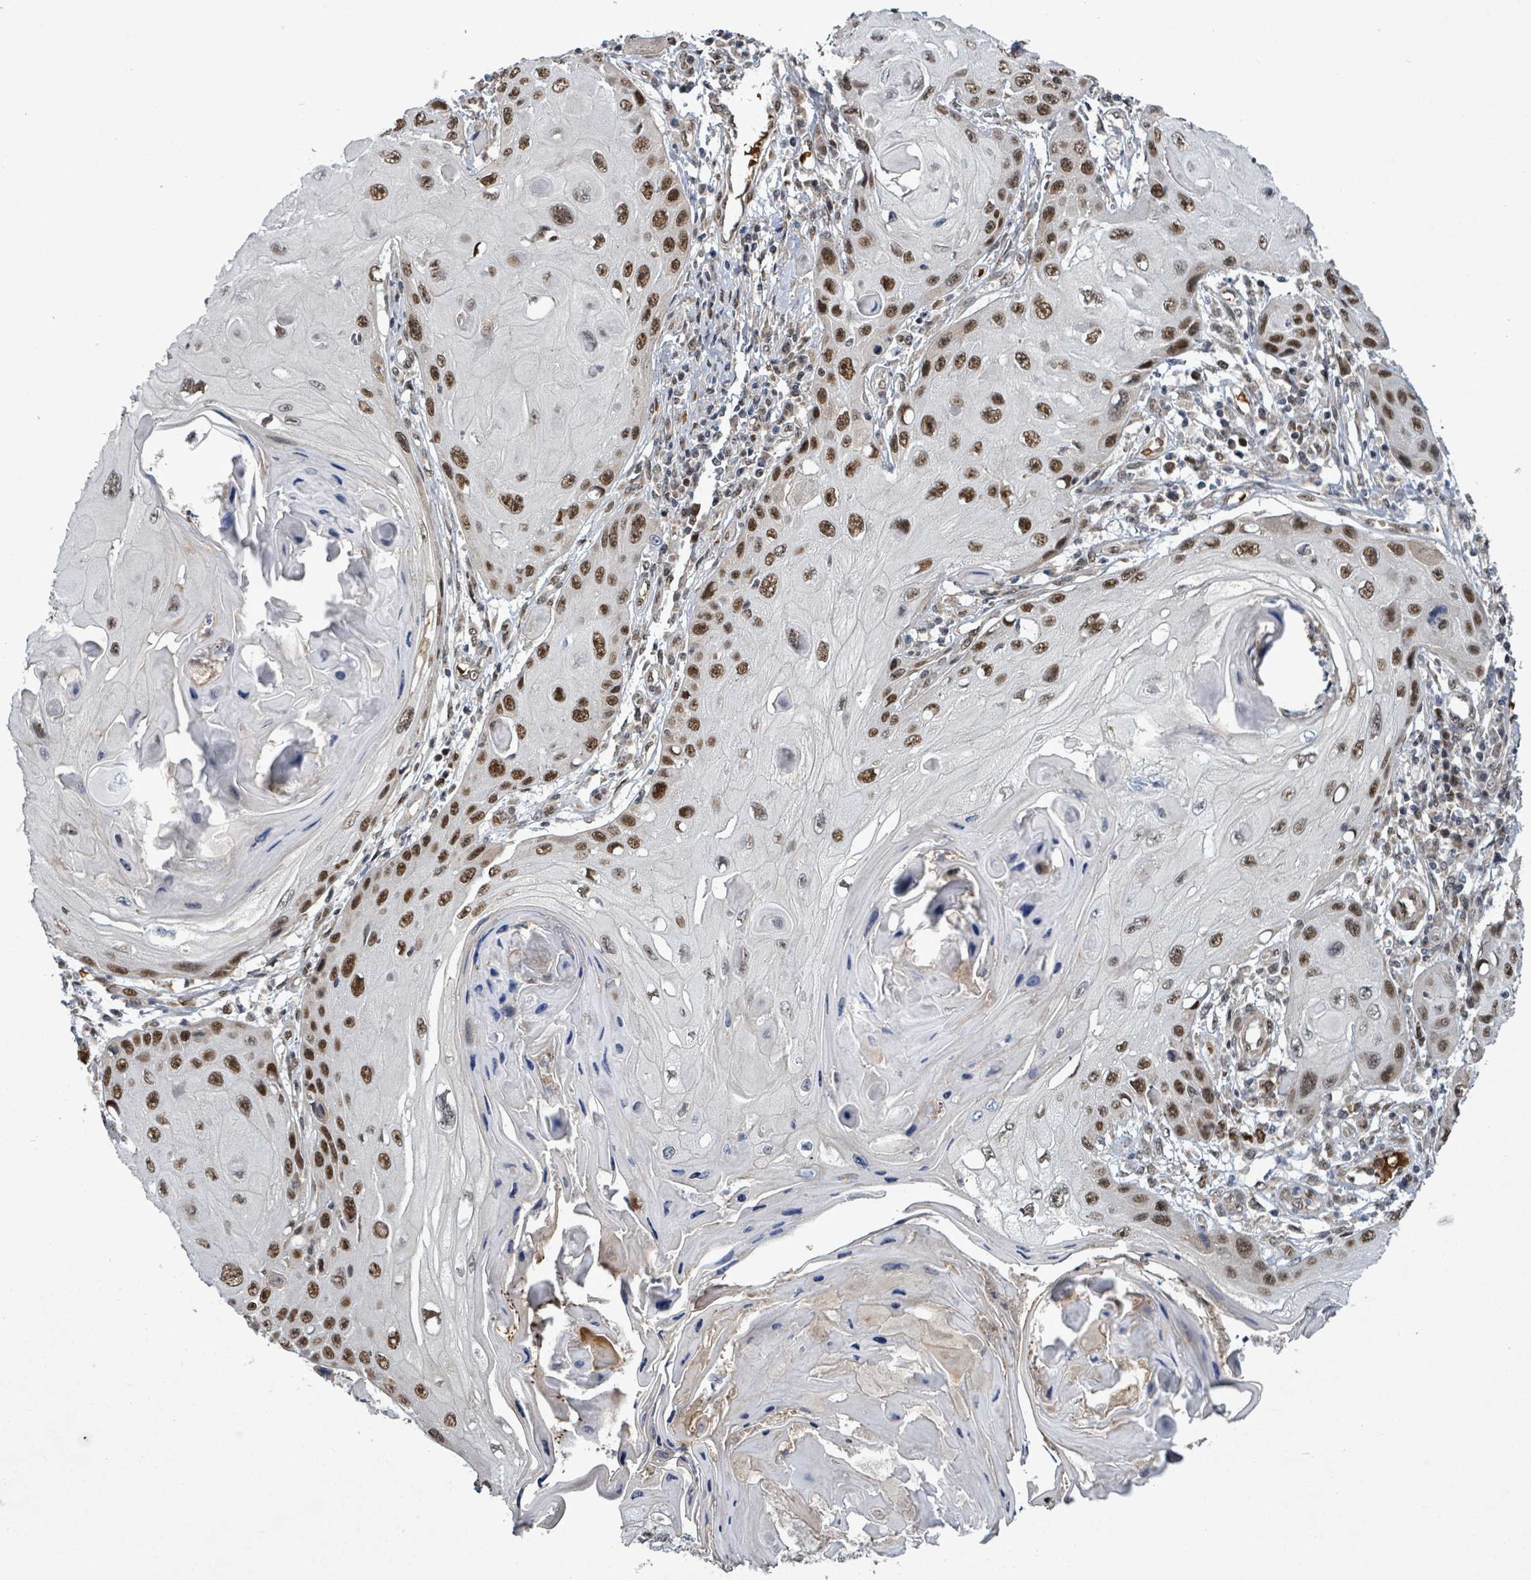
{"staining": {"intensity": "strong", "quantity": "25%-75%", "location": "nuclear"}, "tissue": "skin cancer", "cell_type": "Tumor cells", "image_type": "cancer", "snomed": [{"axis": "morphology", "description": "Squamous cell carcinoma, NOS"}, {"axis": "topography", "description": "Skin"}, {"axis": "topography", "description": "Vulva"}], "caption": "Skin cancer (squamous cell carcinoma) stained with a brown dye demonstrates strong nuclear positive expression in about 25%-75% of tumor cells.", "gene": "PATZ1", "patient": {"sex": "female", "age": 44}}